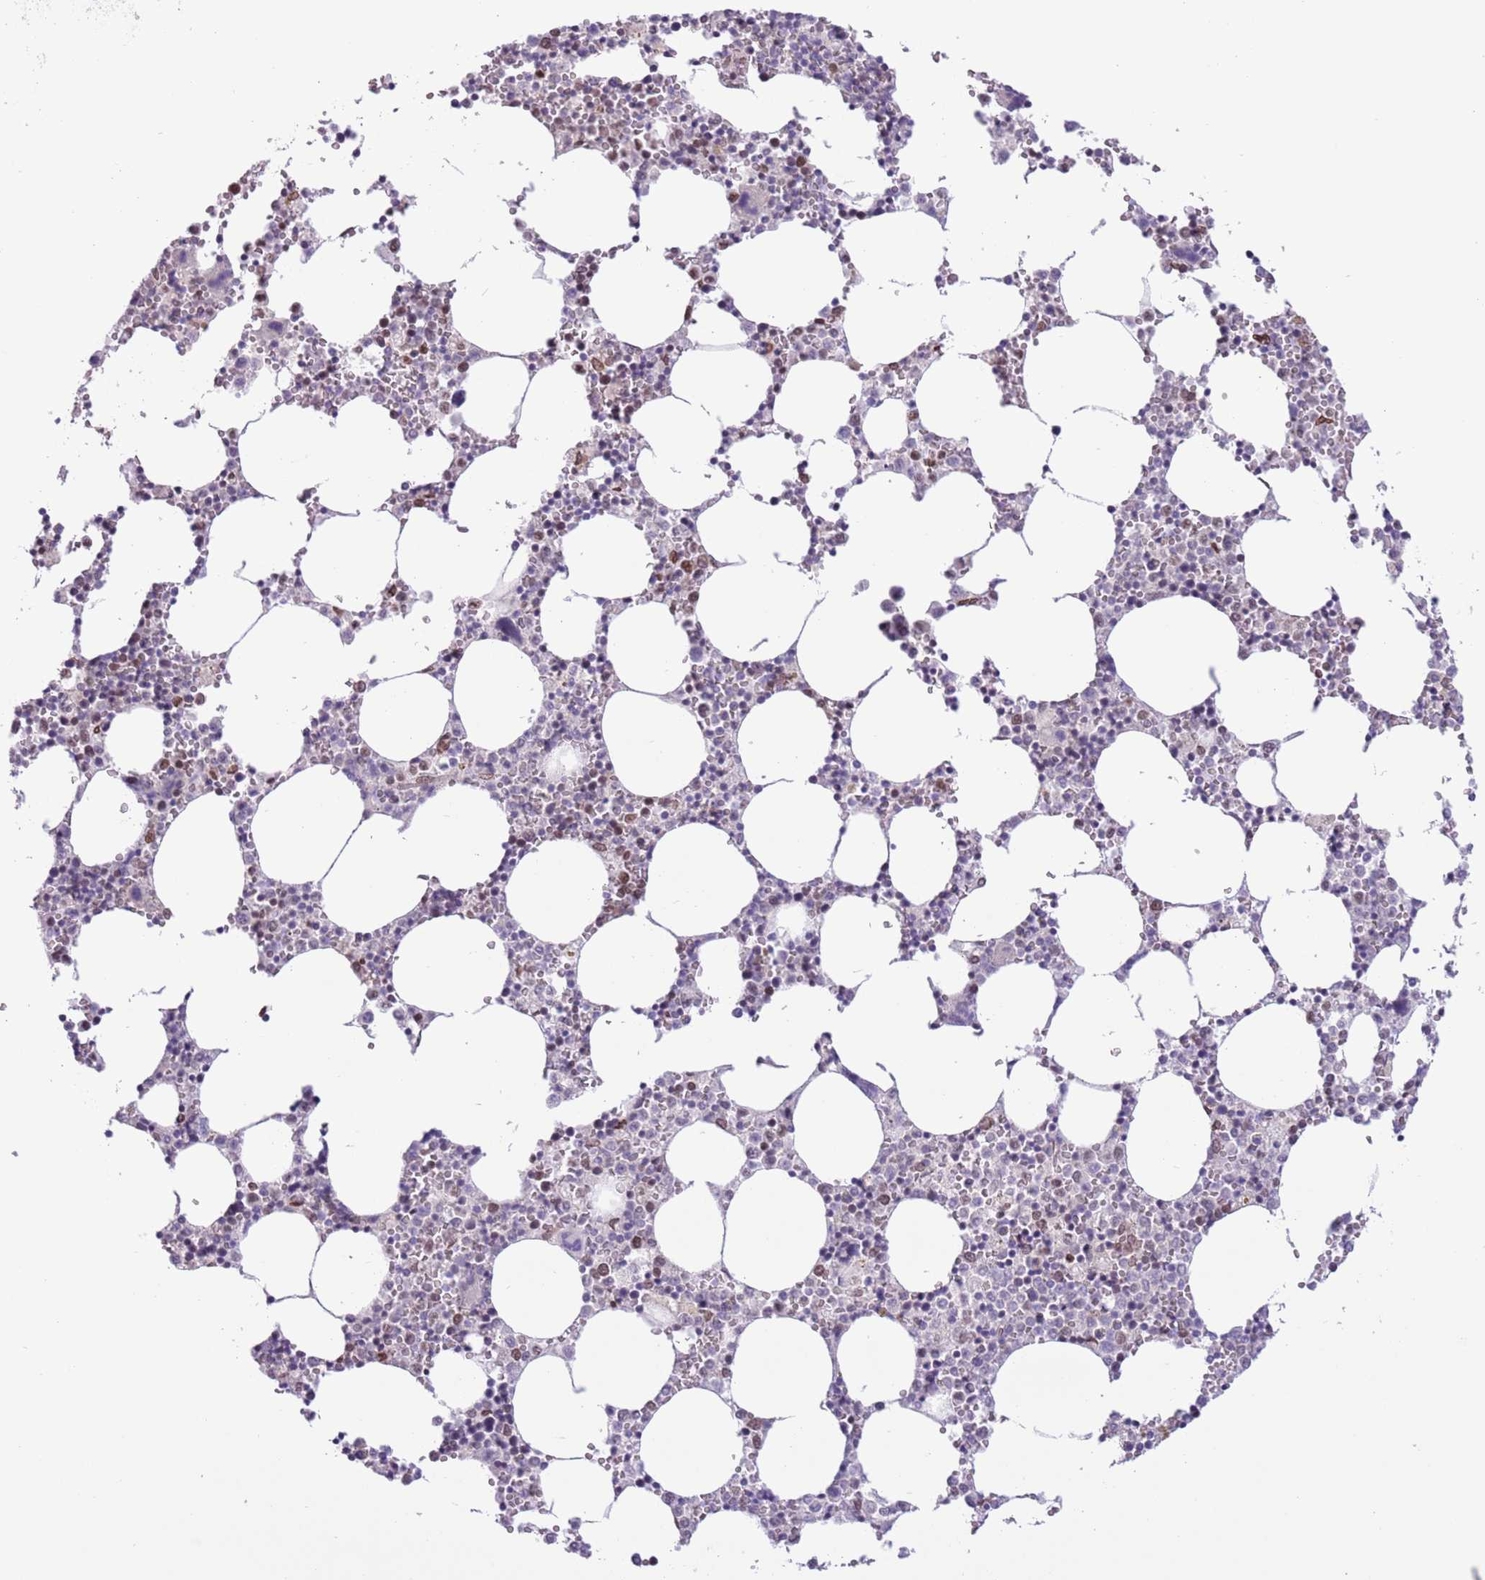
{"staining": {"intensity": "moderate", "quantity": "25%-75%", "location": "cytoplasmic/membranous,nuclear"}, "tissue": "bone marrow", "cell_type": "Hematopoietic cells", "image_type": "normal", "snomed": [{"axis": "morphology", "description": "Normal tissue, NOS"}, {"axis": "topography", "description": "Bone marrow"}], "caption": "A medium amount of moderate cytoplasmic/membranous,nuclear expression is present in about 25%-75% of hematopoietic cells in benign bone marrow. The staining is performed using DAB brown chromogen to label protein expression. The nuclei are counter-stained blue using hematoxylin.", "gene": "ZGLP1", "patient": {"sex": "female", "age": 64}}